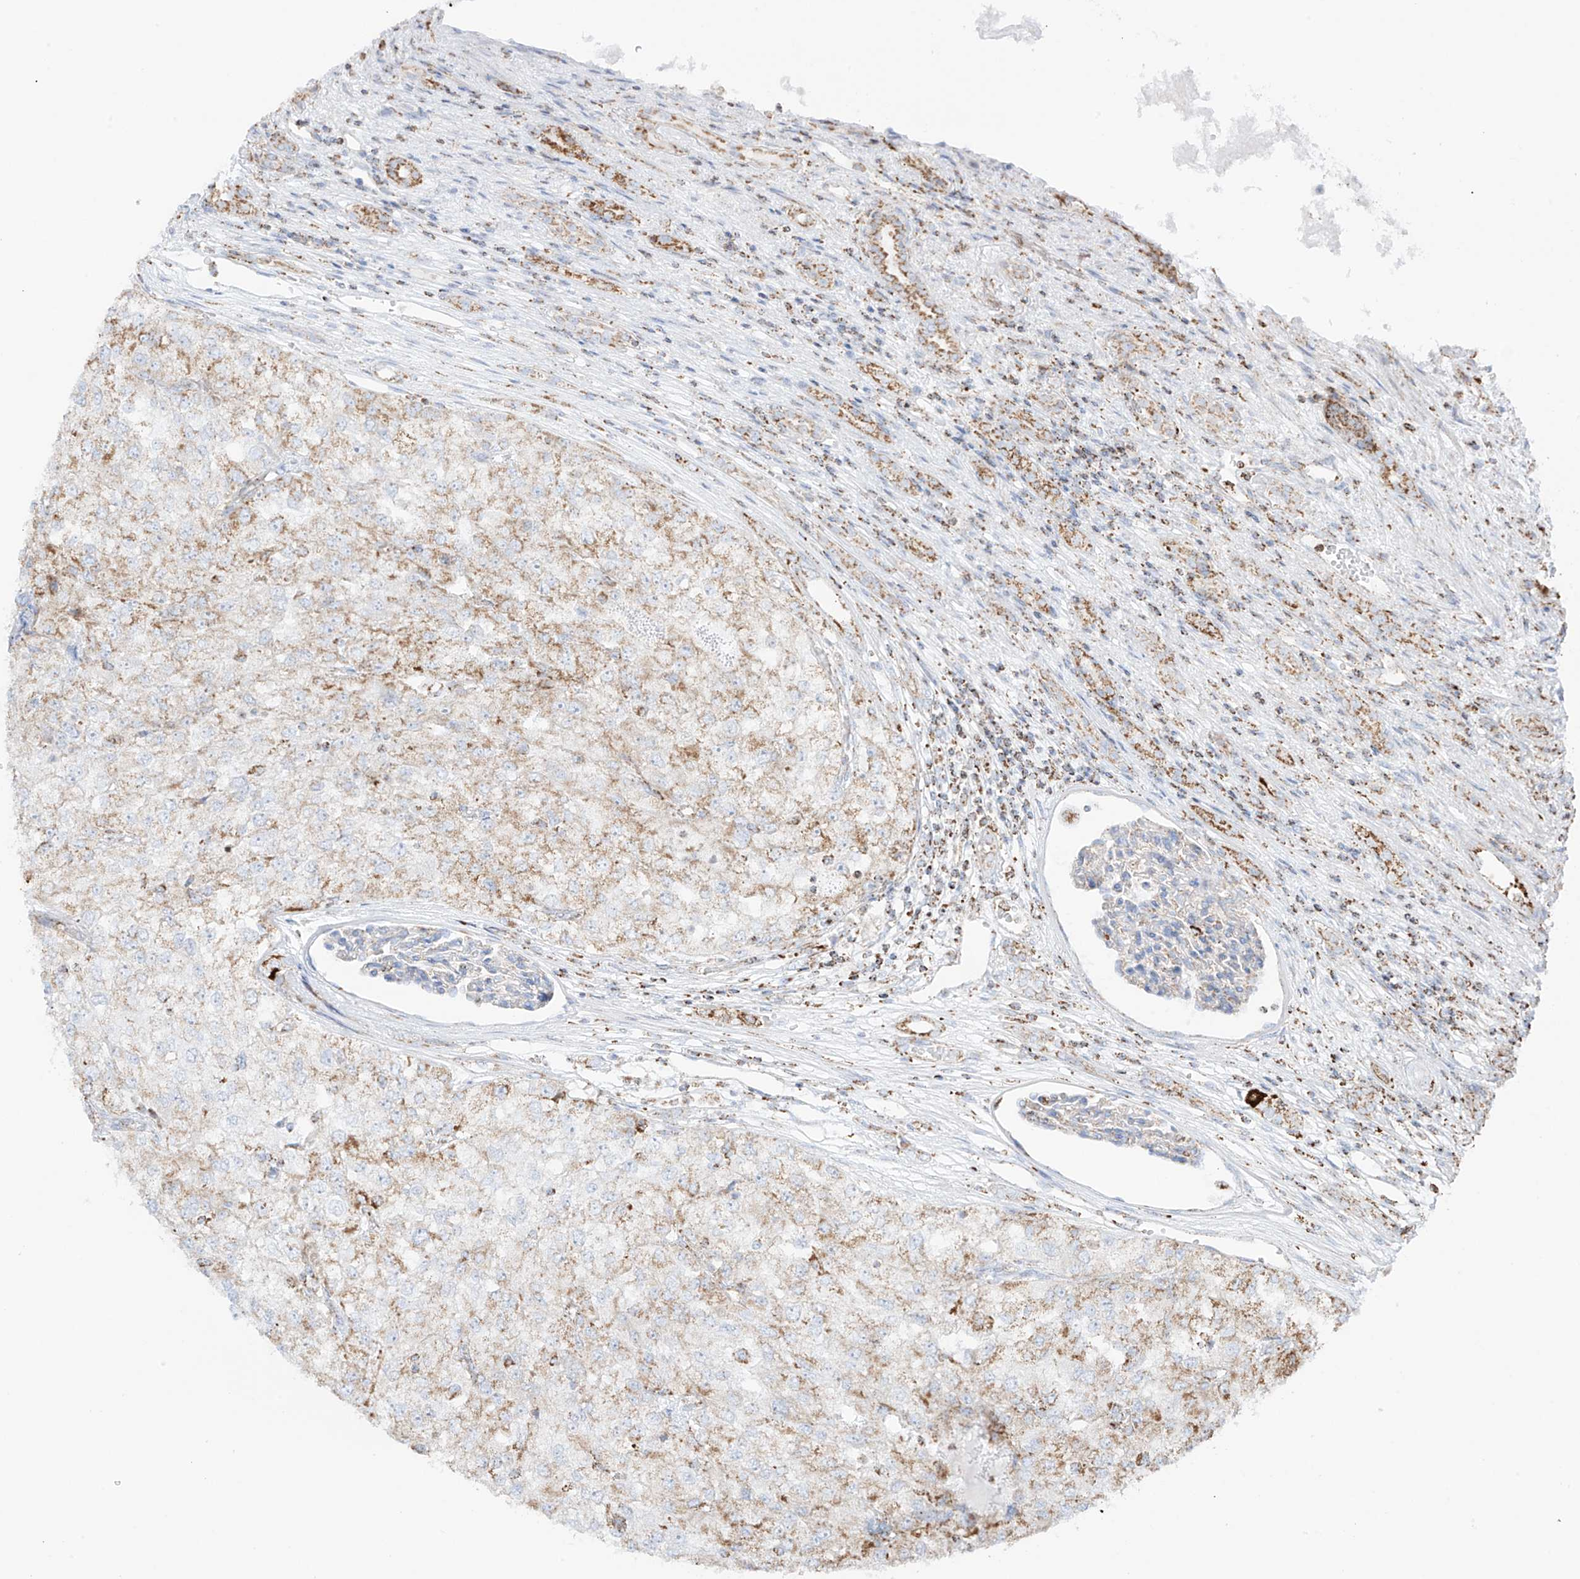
{"staining": {"intensity": "moderate", "quantity": "<25%", "location": "cytoplasmic/membranous"}, "tissue": "renal cancer", "cell_type": "Tumor cells", "image_type": "cancer", "snomed": [{"axis": "morphology", "description": "Adenocarcinoma, NOS"}, {"axis": "topography", "description": "Kidney"}], "caption": "About <25% of tumor cells in human adenocarcinoma (renal) display moderate cytoplasmic/membranous protein positivity as visualized by brown immunohistochemical staining.", "gene": "XKR3", "patient": {"sex": "female", "age": 54}}